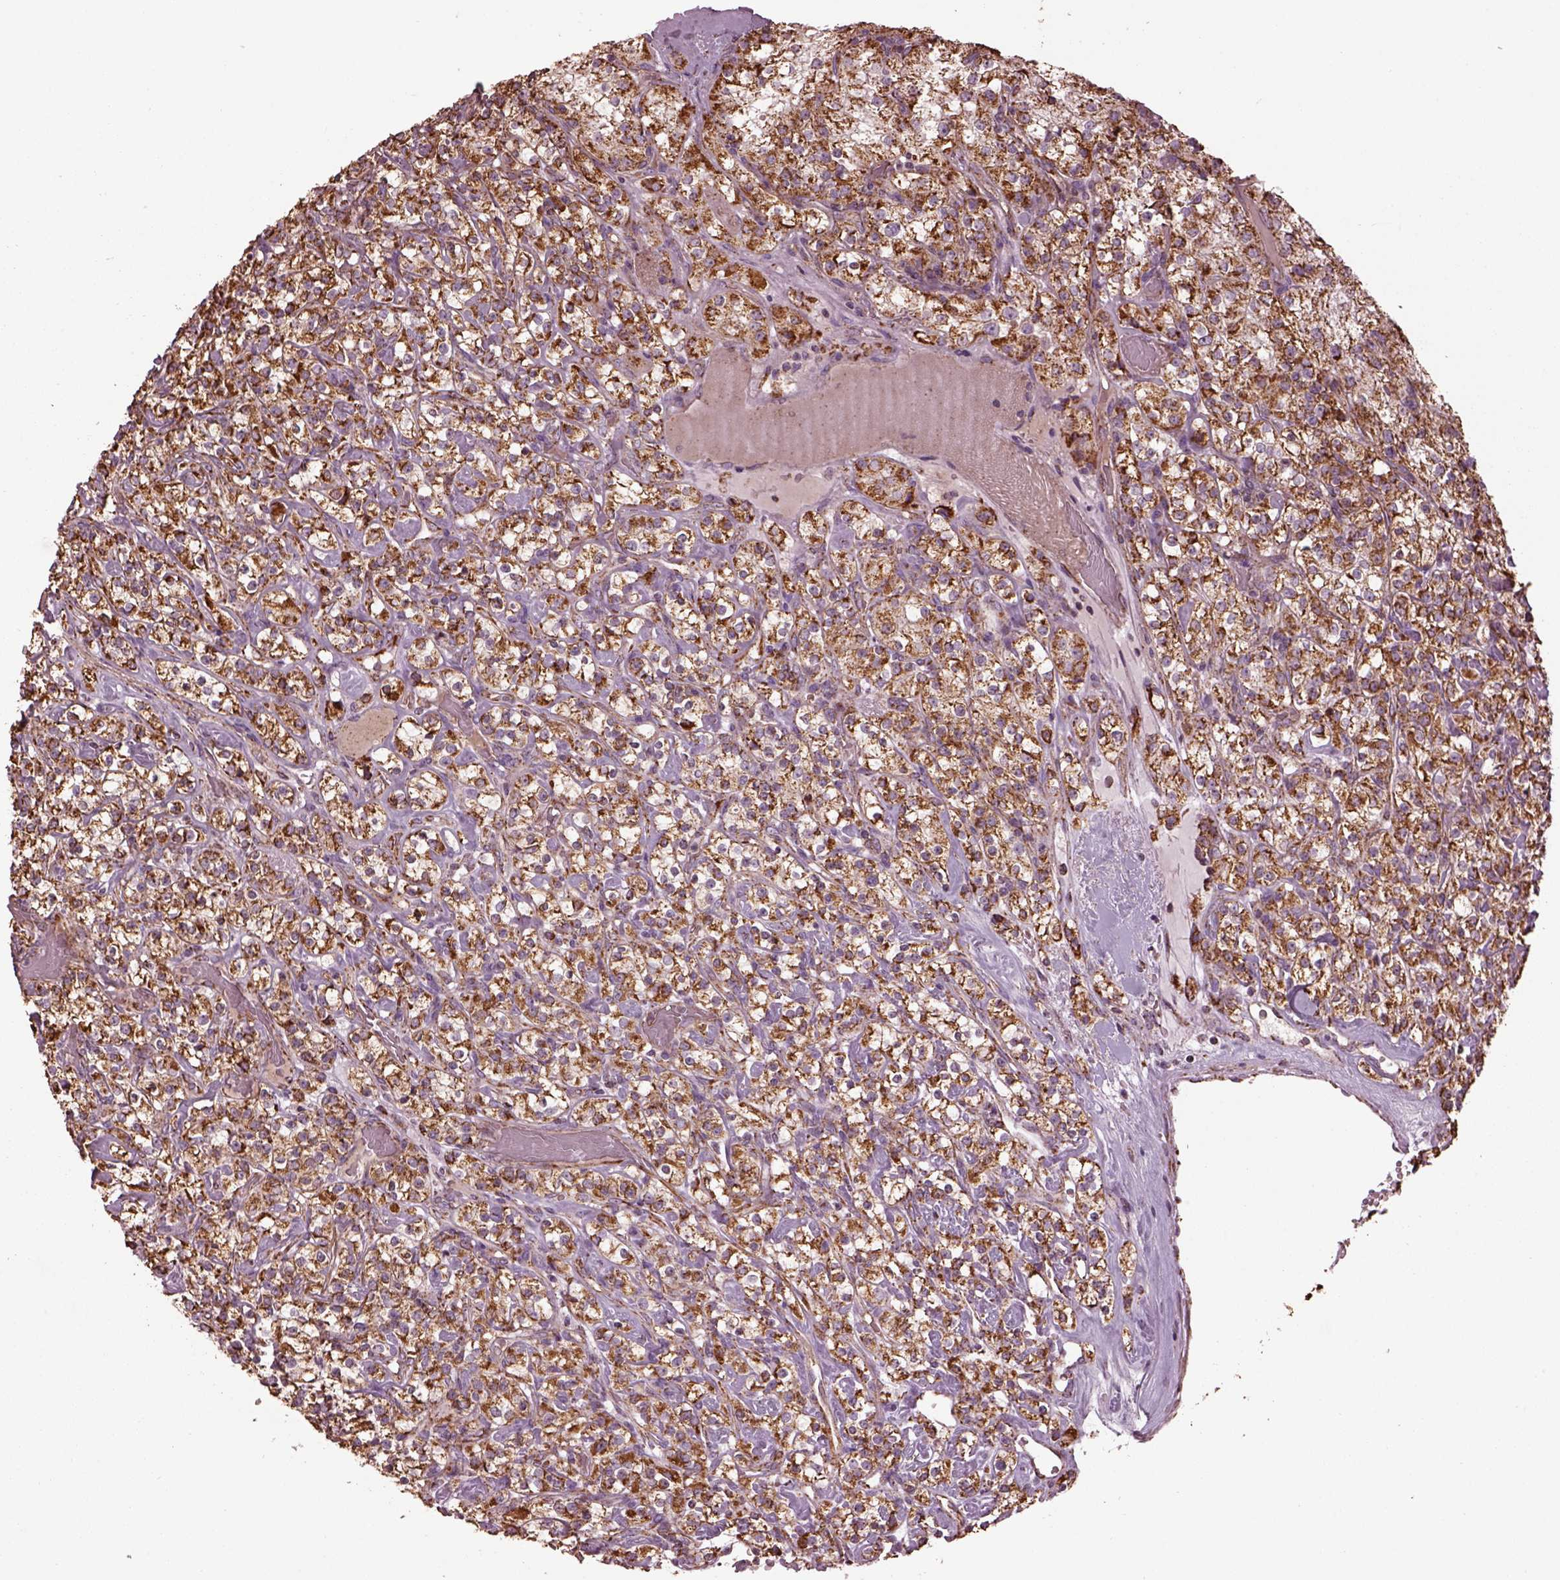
{"staining": {"intensity": "moderate", "quantity": ">75%", "location": "cytoplasmic/membranous"}, "tissue": "renal cancer", "cell_type": "Tumor cells", "image_type": "cancer", "snomed": [{"axis": "morphology", "description": "Adenocarcinoma, NOS"}, {"axis": "topography", "description": "Kidney"}], "caption": "A medium amount of moderate cytoplasmic/membranous expression is present in approximately >75% of tumor cells in adenocarcinoma (renal) tissue. The staining is performed using DAB brown chromogen to label protein expression. The nuclei are counter-stained blue using hematoxylin.", "gene": "TMEM254", "patient": {"sex": "male", "age": 77}}